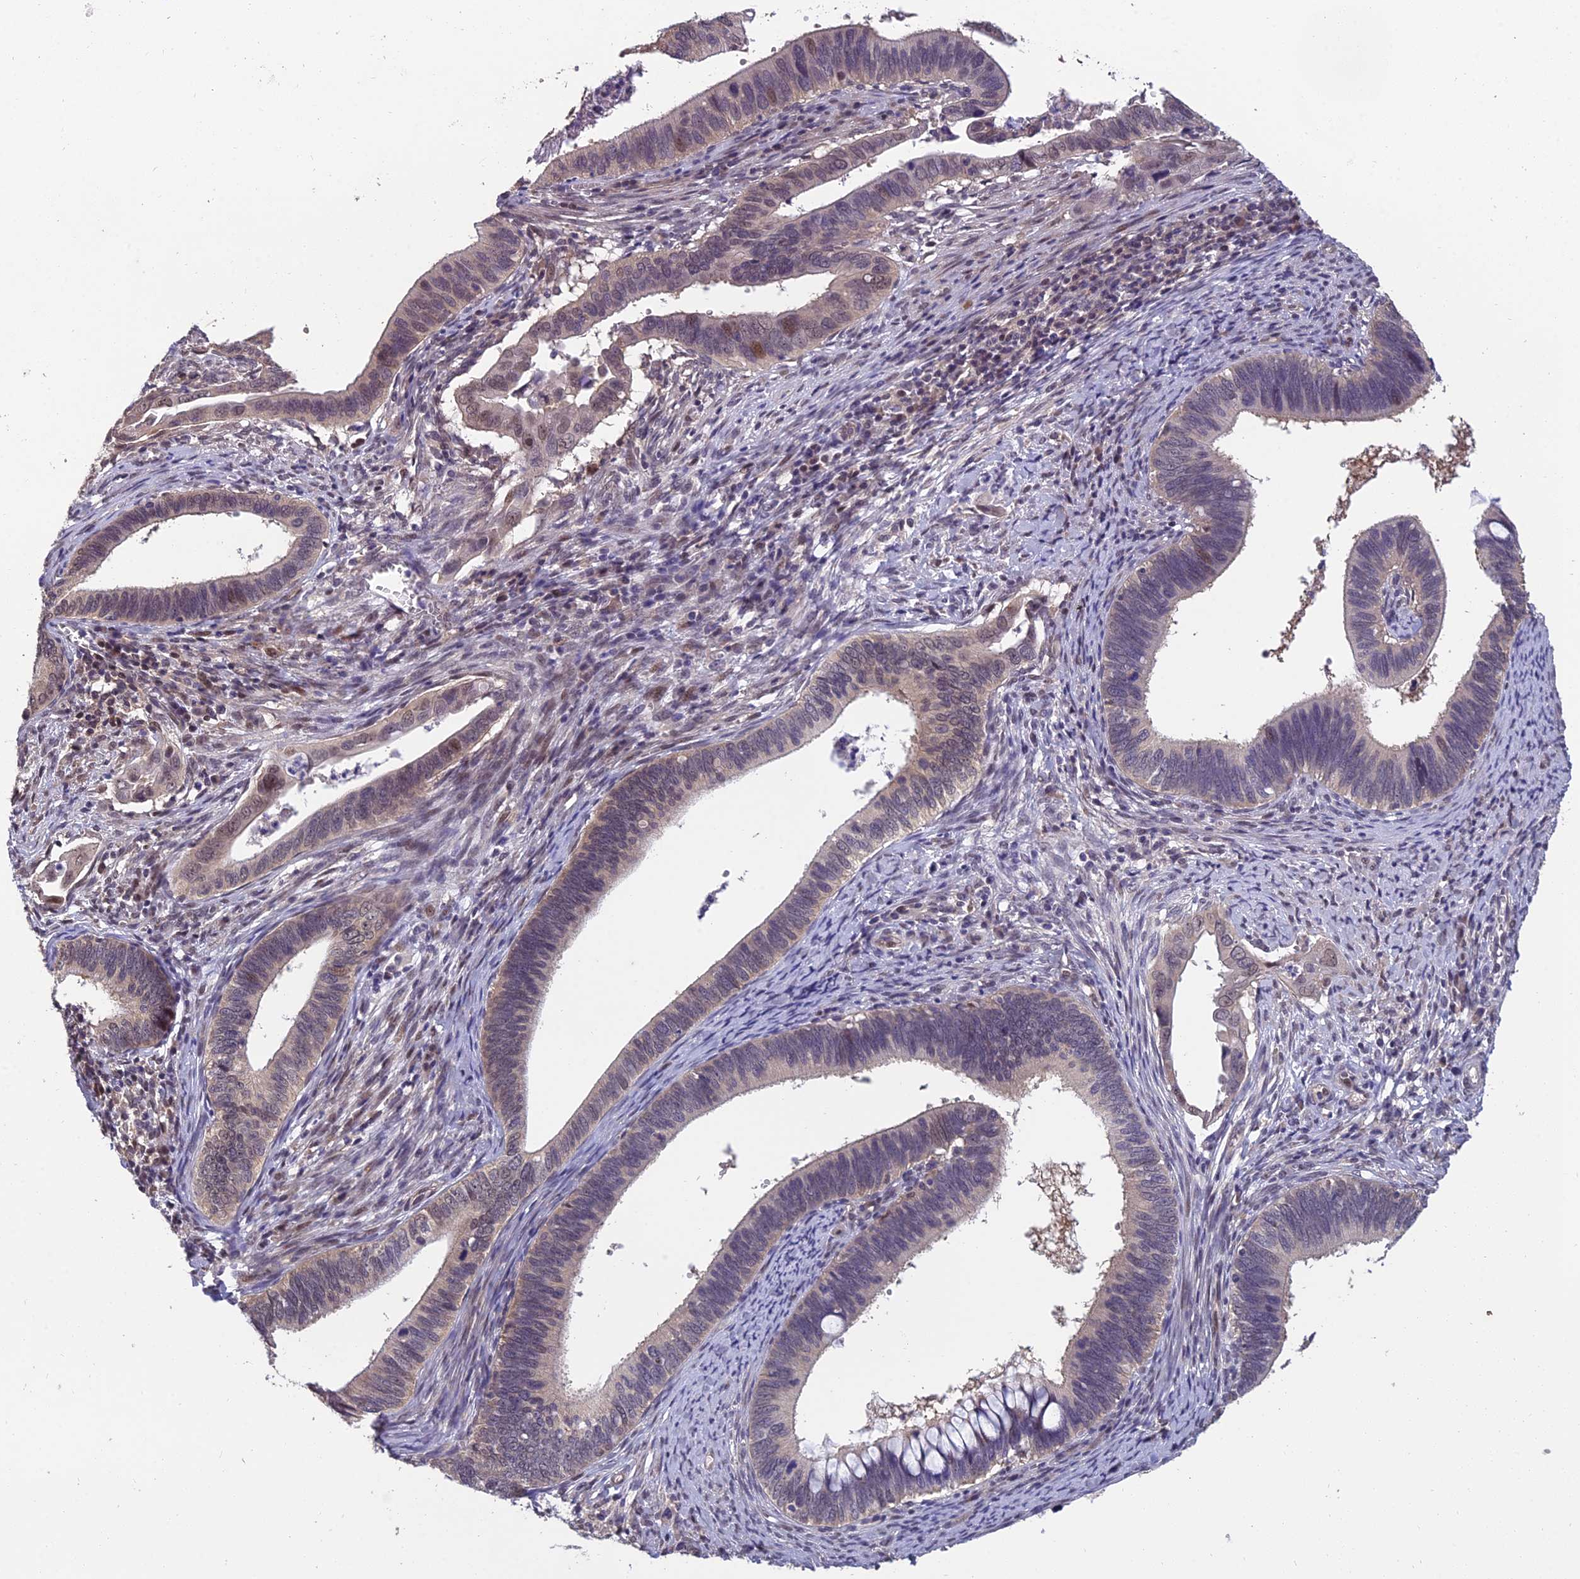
{"staining": {"intensity": "weak", "quantity": "<25%", "location": "cytoplasmic/membranous,nuclear"}, "tissue": "cervical cancer", "cell_type": "Tumor cells", "image_type": "cancer", "snomed": [{"axis": "morphology", "description": "Adenocarcinoma, NOS"}, {"axis": "topography", "description": "Cervix"}], "caption": "Immunohistochemistry histopathology image of neoplastic tissue: human cervical cancer (adenocarcinoma) stained with DAB reveals no significant protein positivity in tumor cells. (DAB IHC, high magnification).", "gene": "GRWD1", "patient": {"sex": "female", "age": 42}}